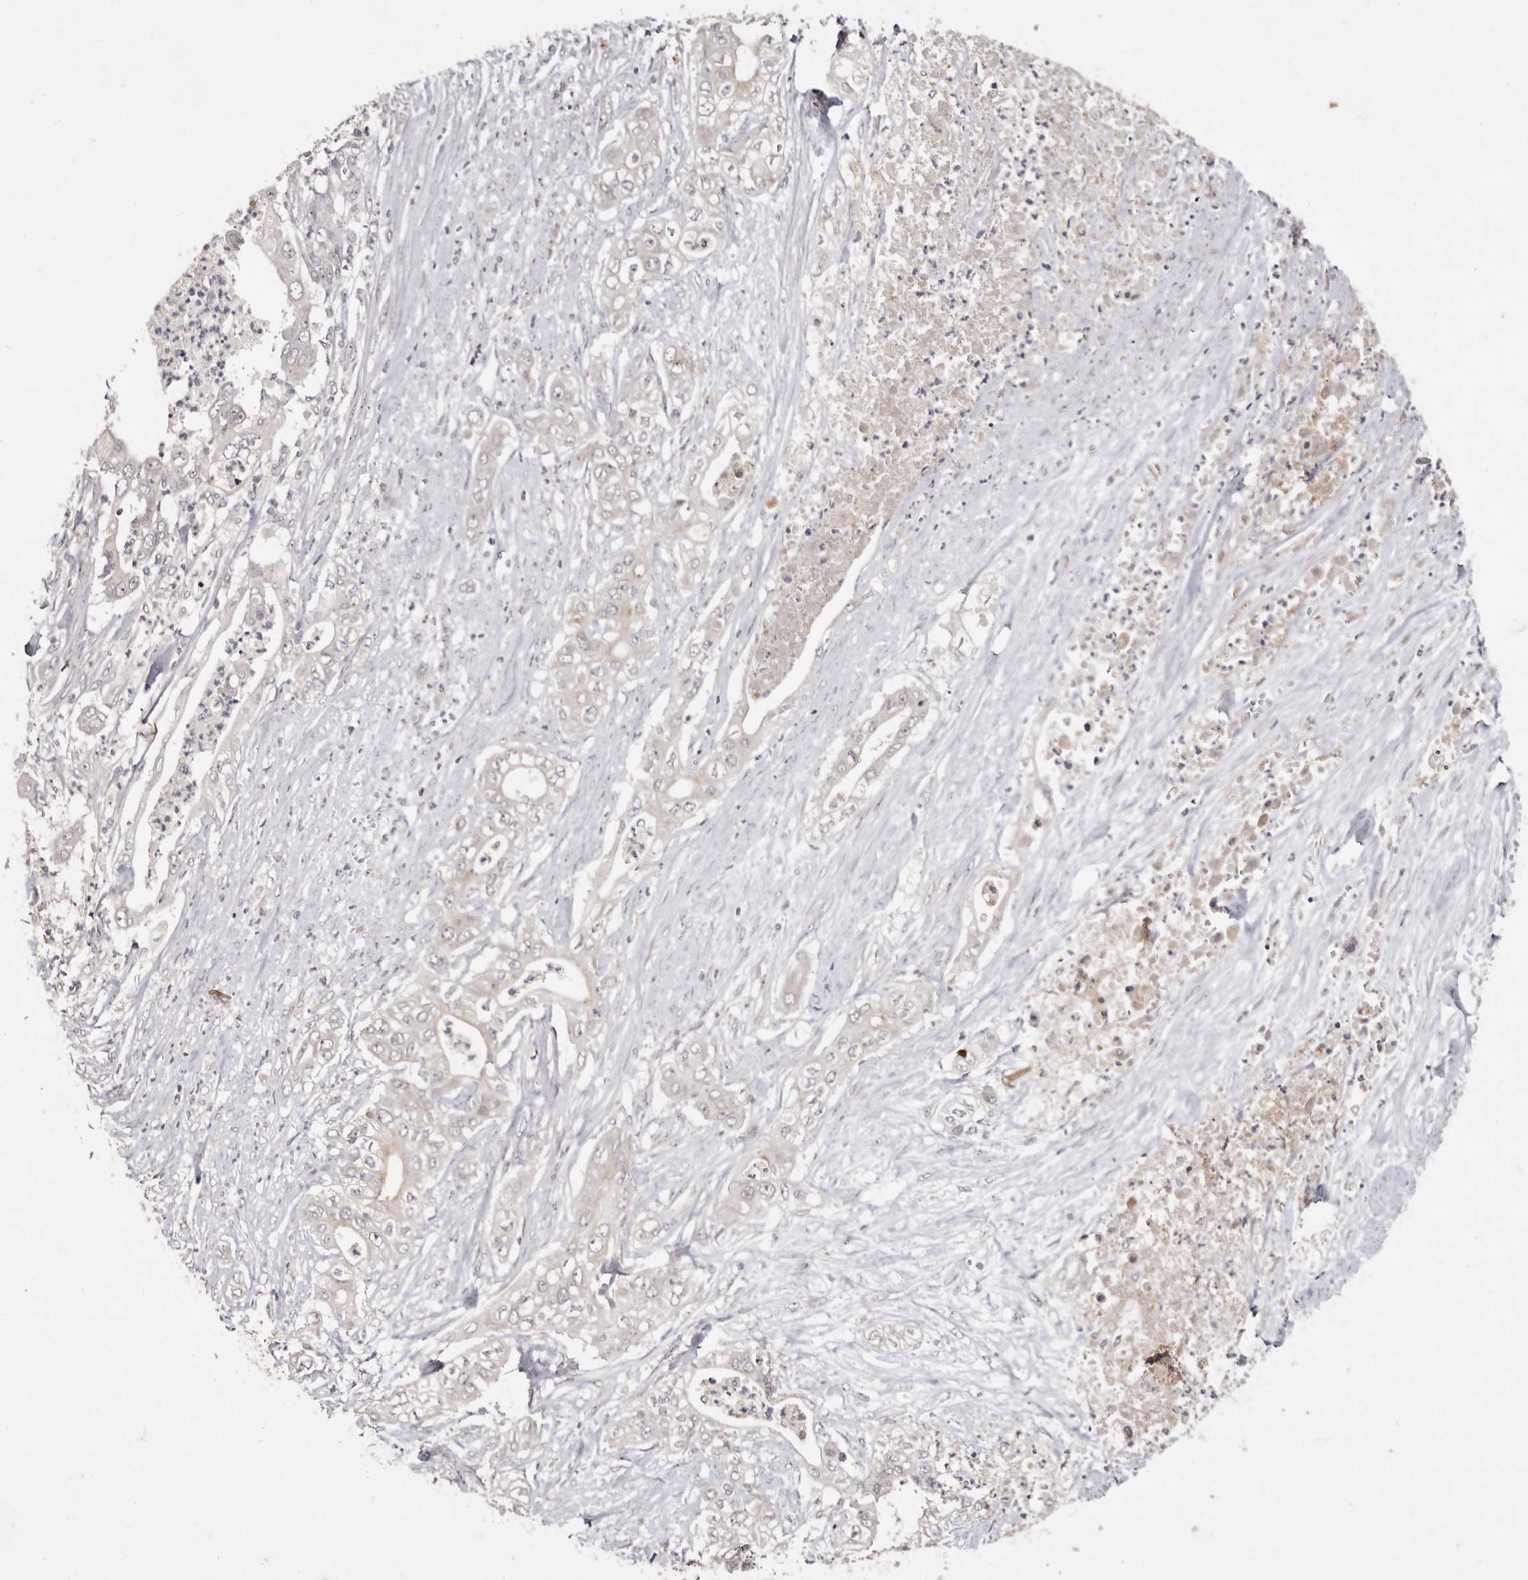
{"staining": {"intensity": "negative", "quantity": "none", "location": "none"}, "tissue": "pancreatic cancer", "cell_type": "Tumor cells", "image_type": "cancer", "snomed": [{"axis": "morphology", "description": "Adenocarcinoma, NOS"}, {"axis": "topography", "description": "Pancreas"}], "caption": "This is an immunohistochemistry photomicrograph of adenocarcinoma (pancreatic). There is no staining in tumor cells.", "gene": "FLAD1", "patient": {"sex": "female", "age": 78}}